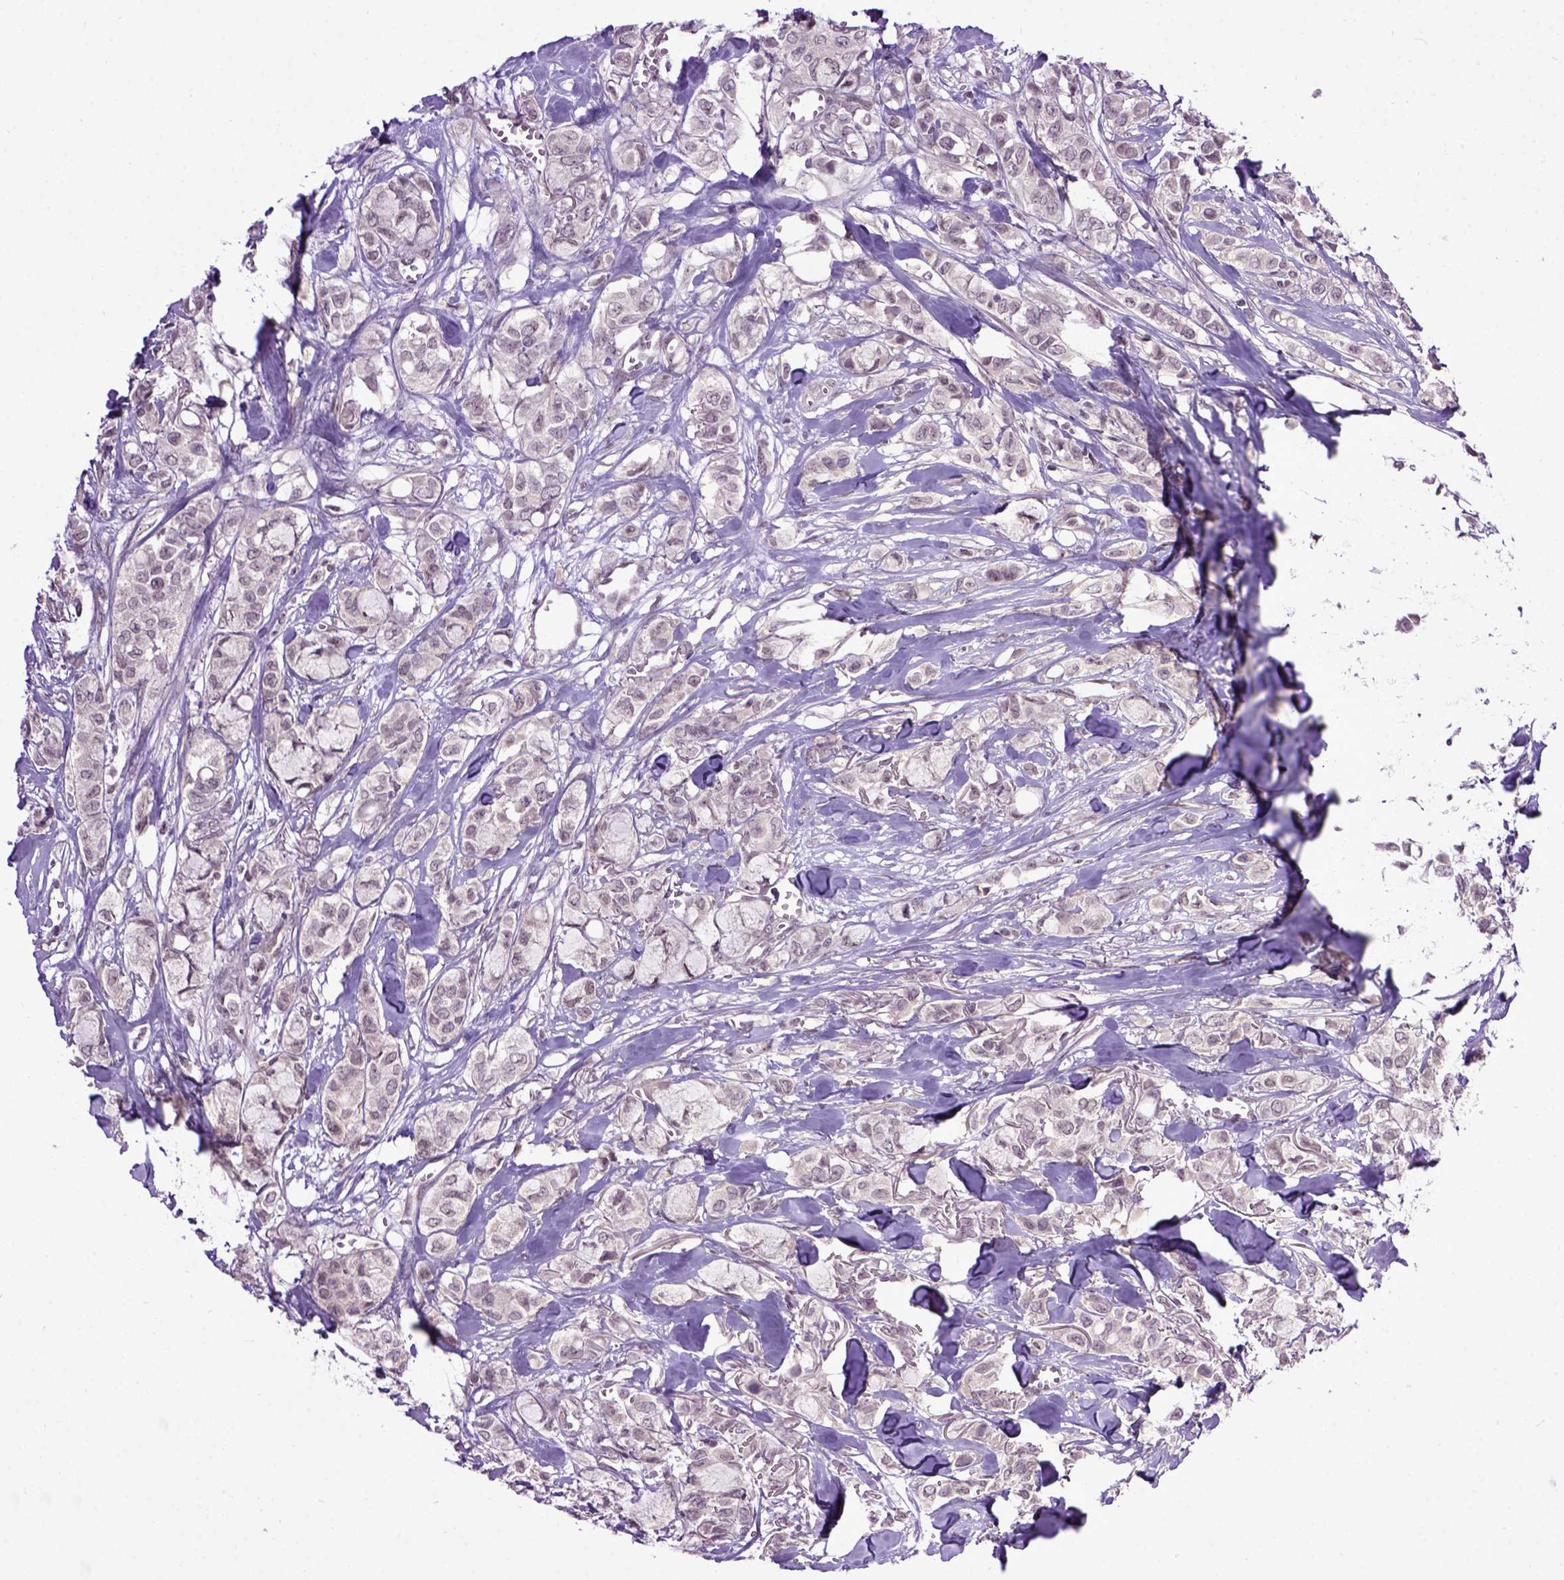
{"staining": {"intensity": "negative", "quantity": "none", "location": "none"}, "tissue": "breast cancer", "cell_type": "Tumor cells", "image_type": "cancer", "snomed": [{"axis": "morphology", "description": "Duct carcinoma"}, {"axis": "topography", "description": "Breast"}], "caption": "Tumor cells show no significant protein expression in intraductal carcinoma (breast).", "gene": "RAB43", "patient": {"sex": "female", "age": 85}}